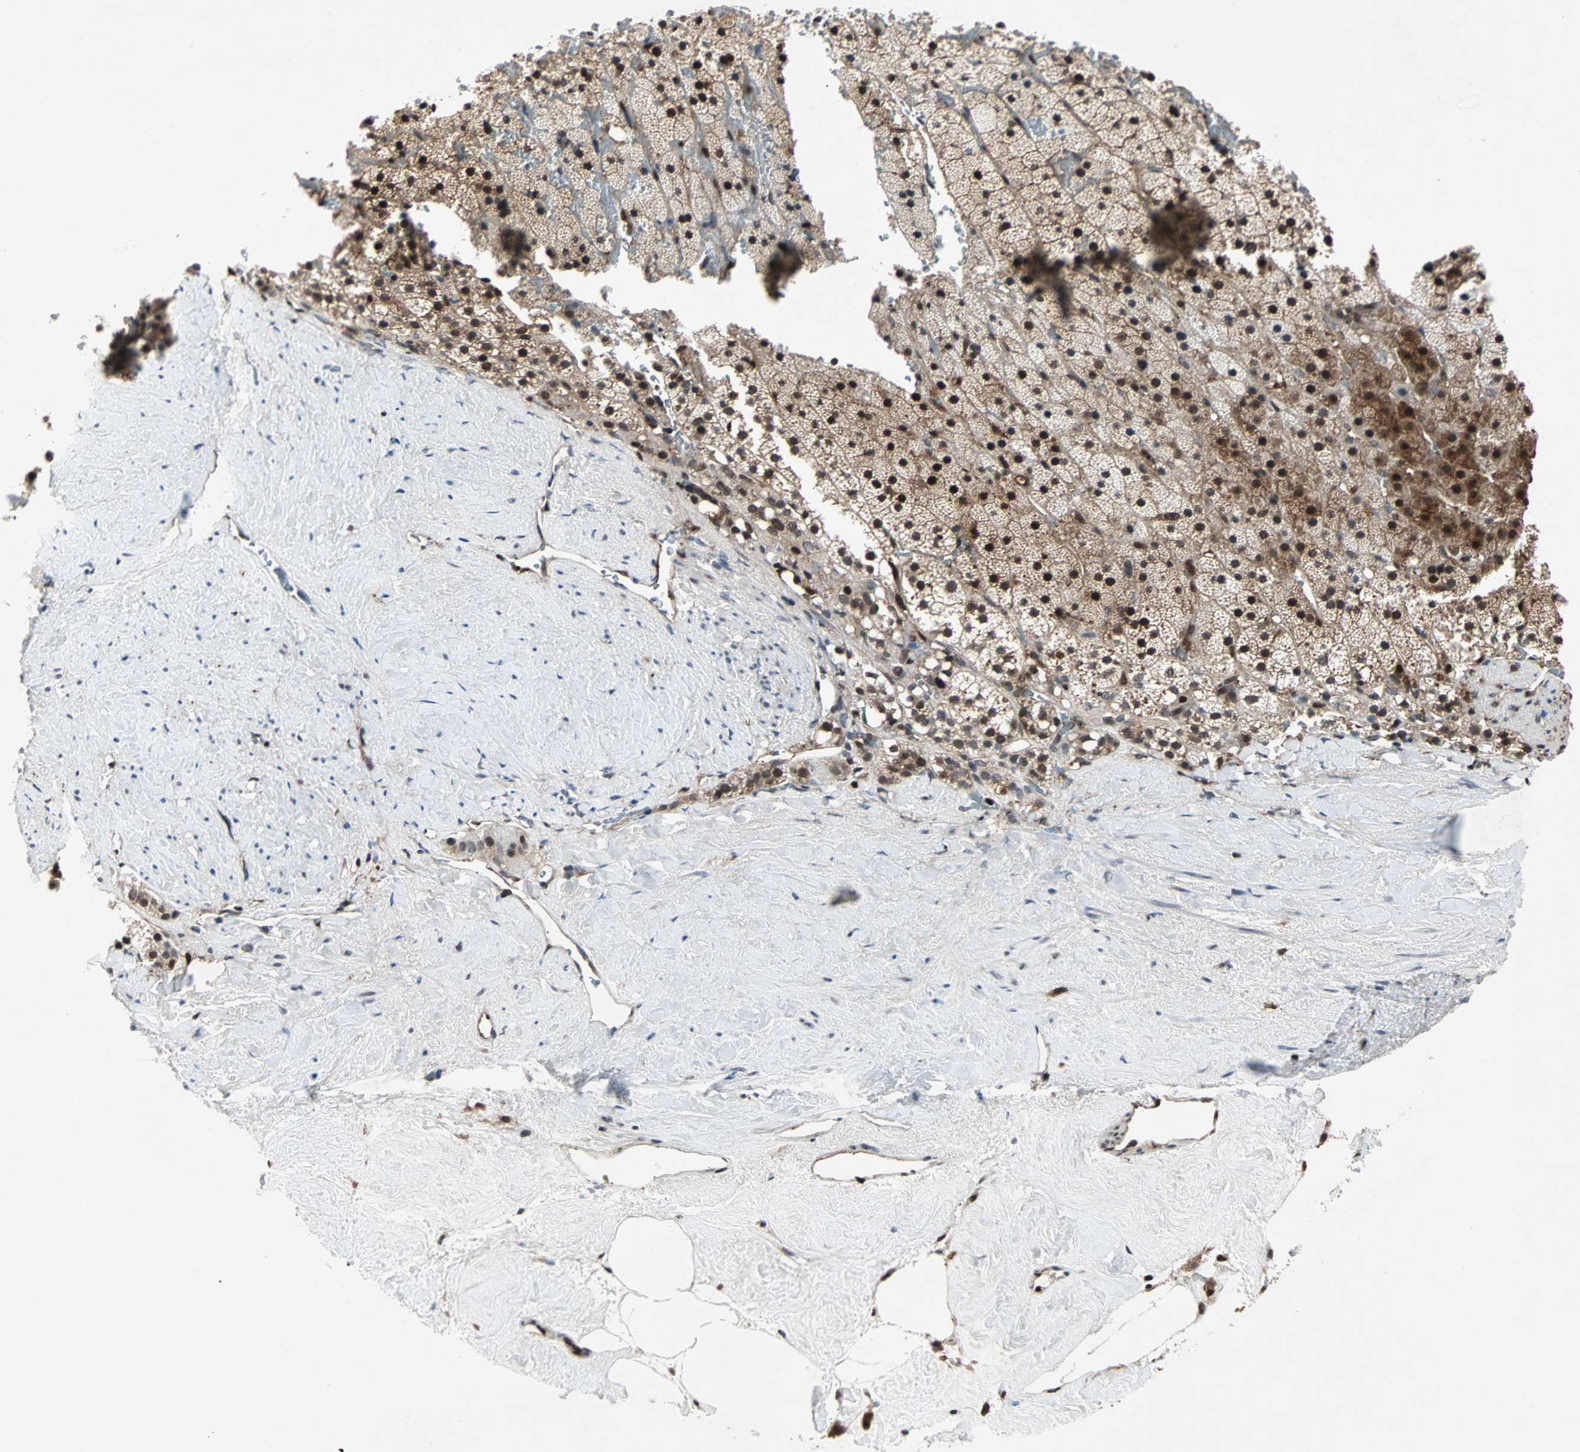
{"staining": {"intensity": "strong", "quantity": ">75%", "location": "cytoplasmic/membranous,nuclear"}, "tissue": "adrenal gland", "cell_type": "Glandular cells", "image_type": "normal", "snomed": [{"axis": "morphology", "description": "Normal tissue, NOS"}, {"axis": "topography", "description": "Adrenal gland"}], "caption": "About >75% of glandular cells in normal human adrenal gland reveal strong cytoplasmic/membranous,nuclear protein staining as visualized by brown immunohistochemical staining.", "gene": "ACLY", "patient": {"sex": "male", "age": 35}}